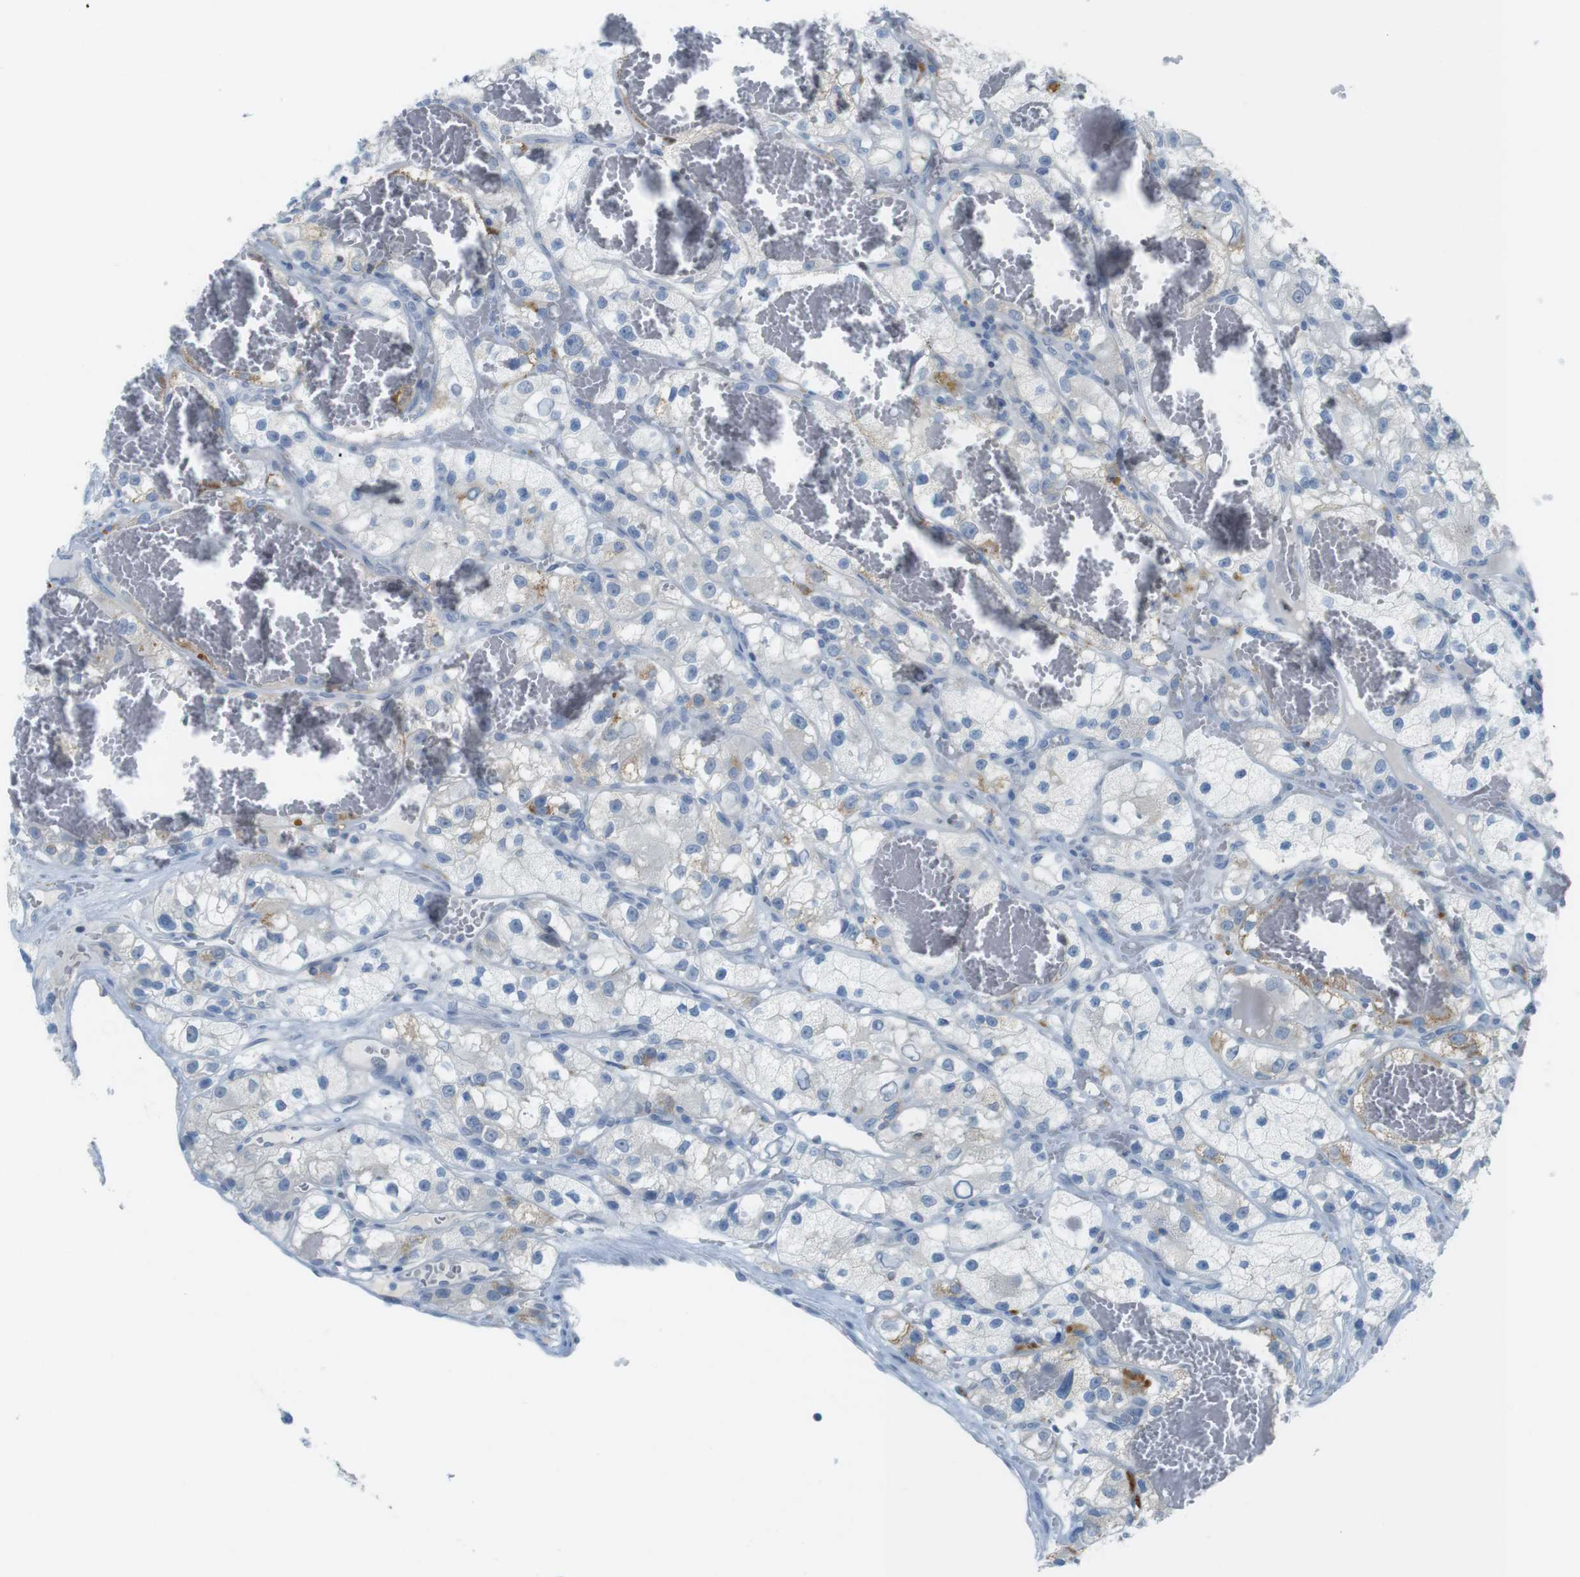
{"staining": {"intensity": "weak", "quantity": "<25%", "location": "cytoplasmic/membranous"}, "tissue": "renal cancer", "cell_type": "Tumor cells", "image_type": "cancer", "snomed": [{"axis": "morphology", "description": "Adenocarcinoma, NOS"}, {"axis": "topography", "description": "Kidney"}], "caption": "High magnification brightfield microscopy of renal cancer stained with DAB (brown) and counterstained with hematoxylin (blue): tumor cells show no significant expression.", "gene": "YIPF1", "patient": {"sex": "female", "age": 57}}